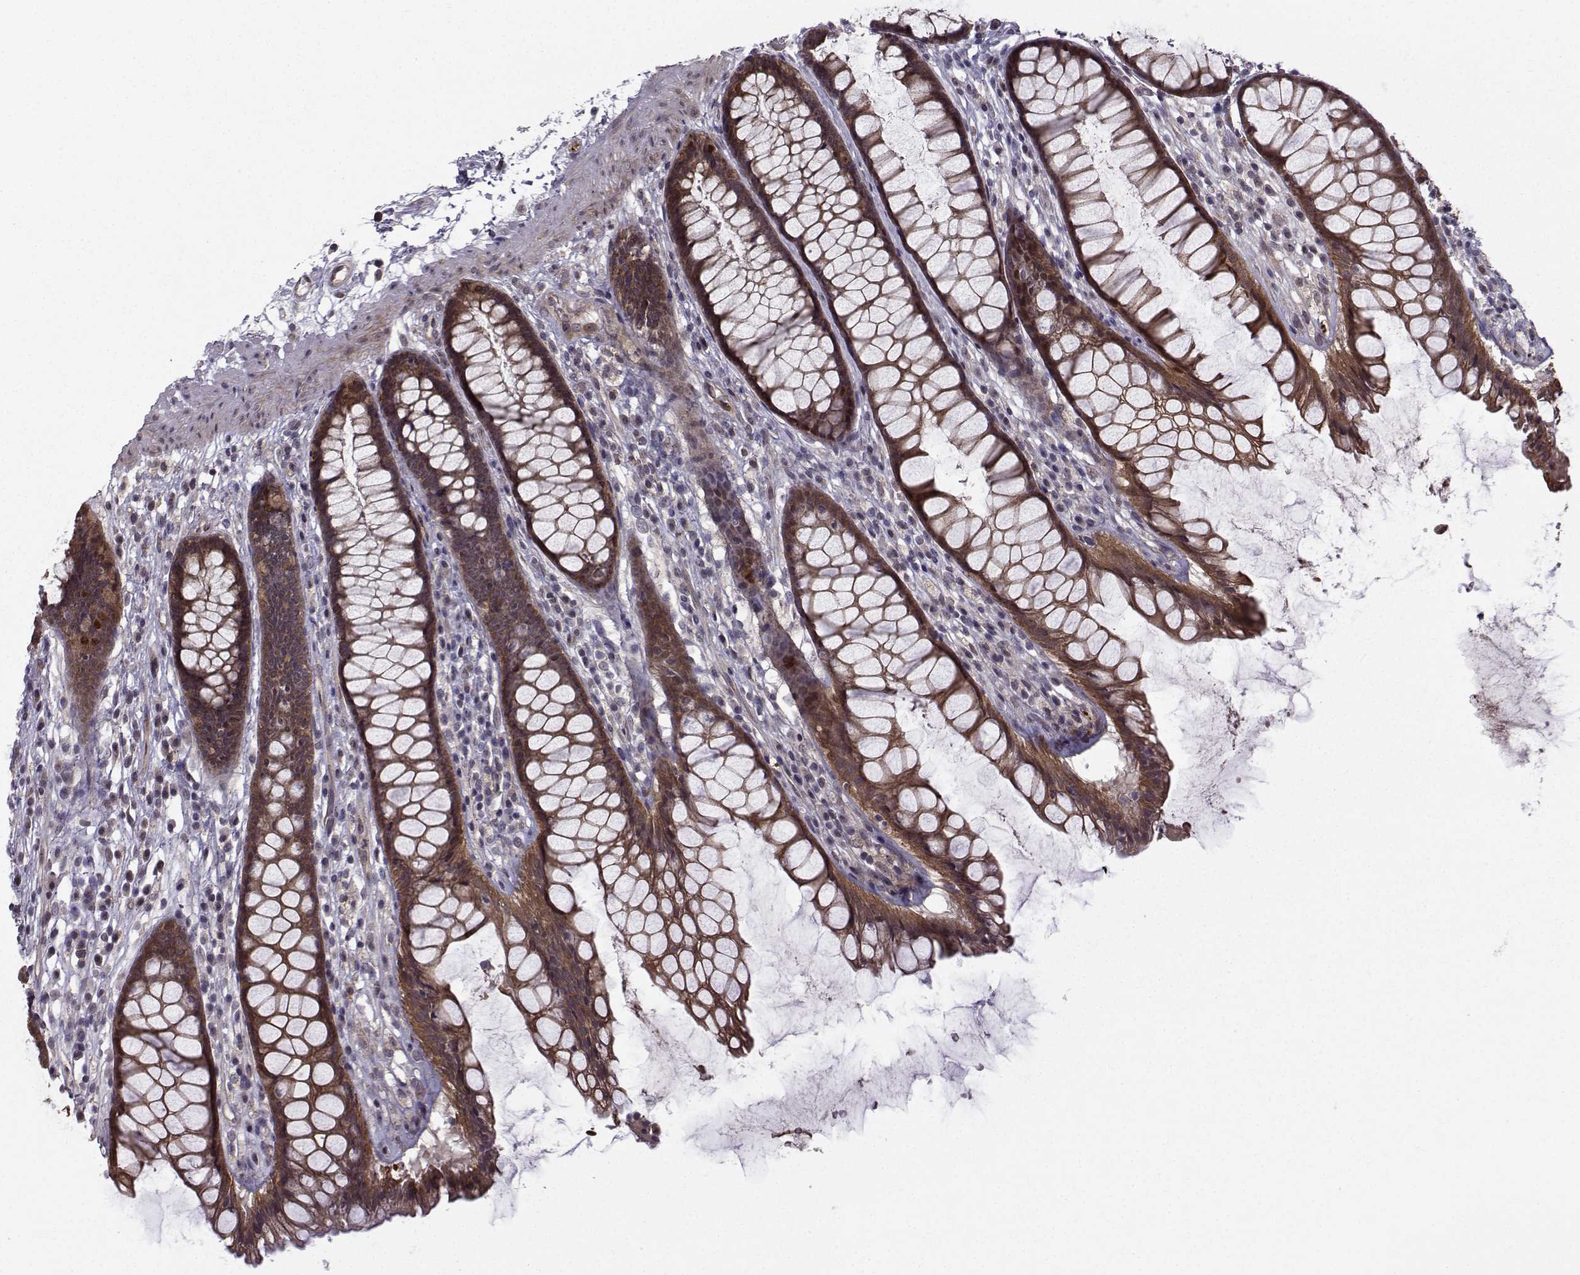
{"staining": {"intensity": "strong", "quantity": ">75%", "location": "cytoplasmic/membranous"}, "tissue": "rectum", "cell_type": "Glandular cells", "image_type": "normal", "snomed": [{"axis": "morphology", "description": "Normal tissue, NOS"}, {"axis": "topography", "description": "Rectum"}], "caption": "Rectum stained with a brown dye displays strong cytoplasmic/membranous positive positivity in about >75% of glandular cells.", "gene": "APC", "patient": {"sex": "male", "age": 72}}